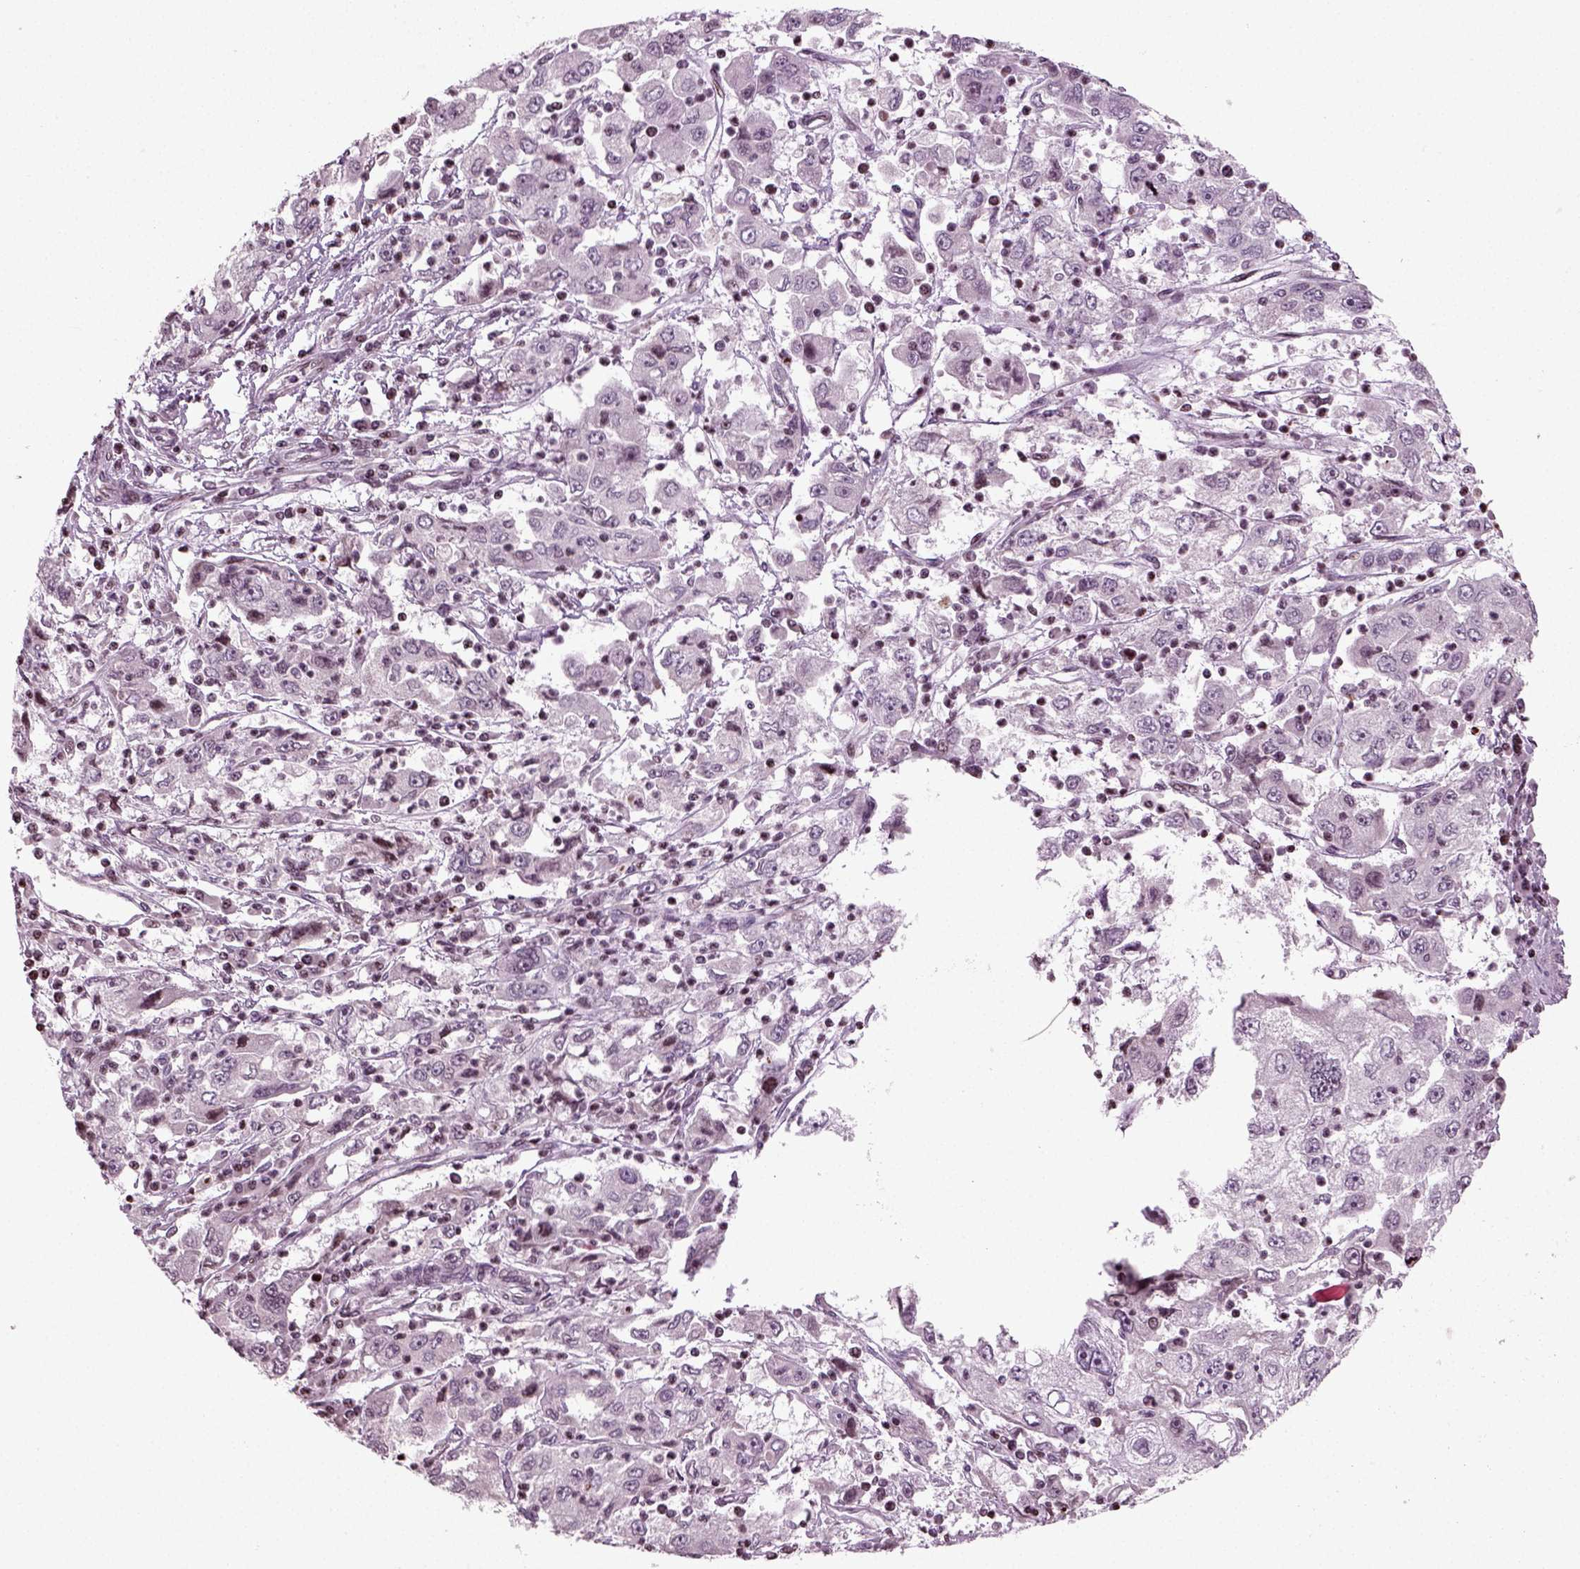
{"staining": {"intensity": "negative", "quantity": "none", "location": "none"}, "tissue": "cervical cancer", "cell_type": "Tumor cells", "image_type": "cancer", "snomed": [{"axis": "morphology", "description": "Squamous cell carcinoma, NOS"}, {"axis": "topography", "description": "Cervix"}], "caption": "There is no significant positivity in tumor cells of cervical cancer. (Immunohistochemistry, brightfield microscopy, high magnification).", "gene": "HEYL", "patient": {"sex": "female", "age": 36}}